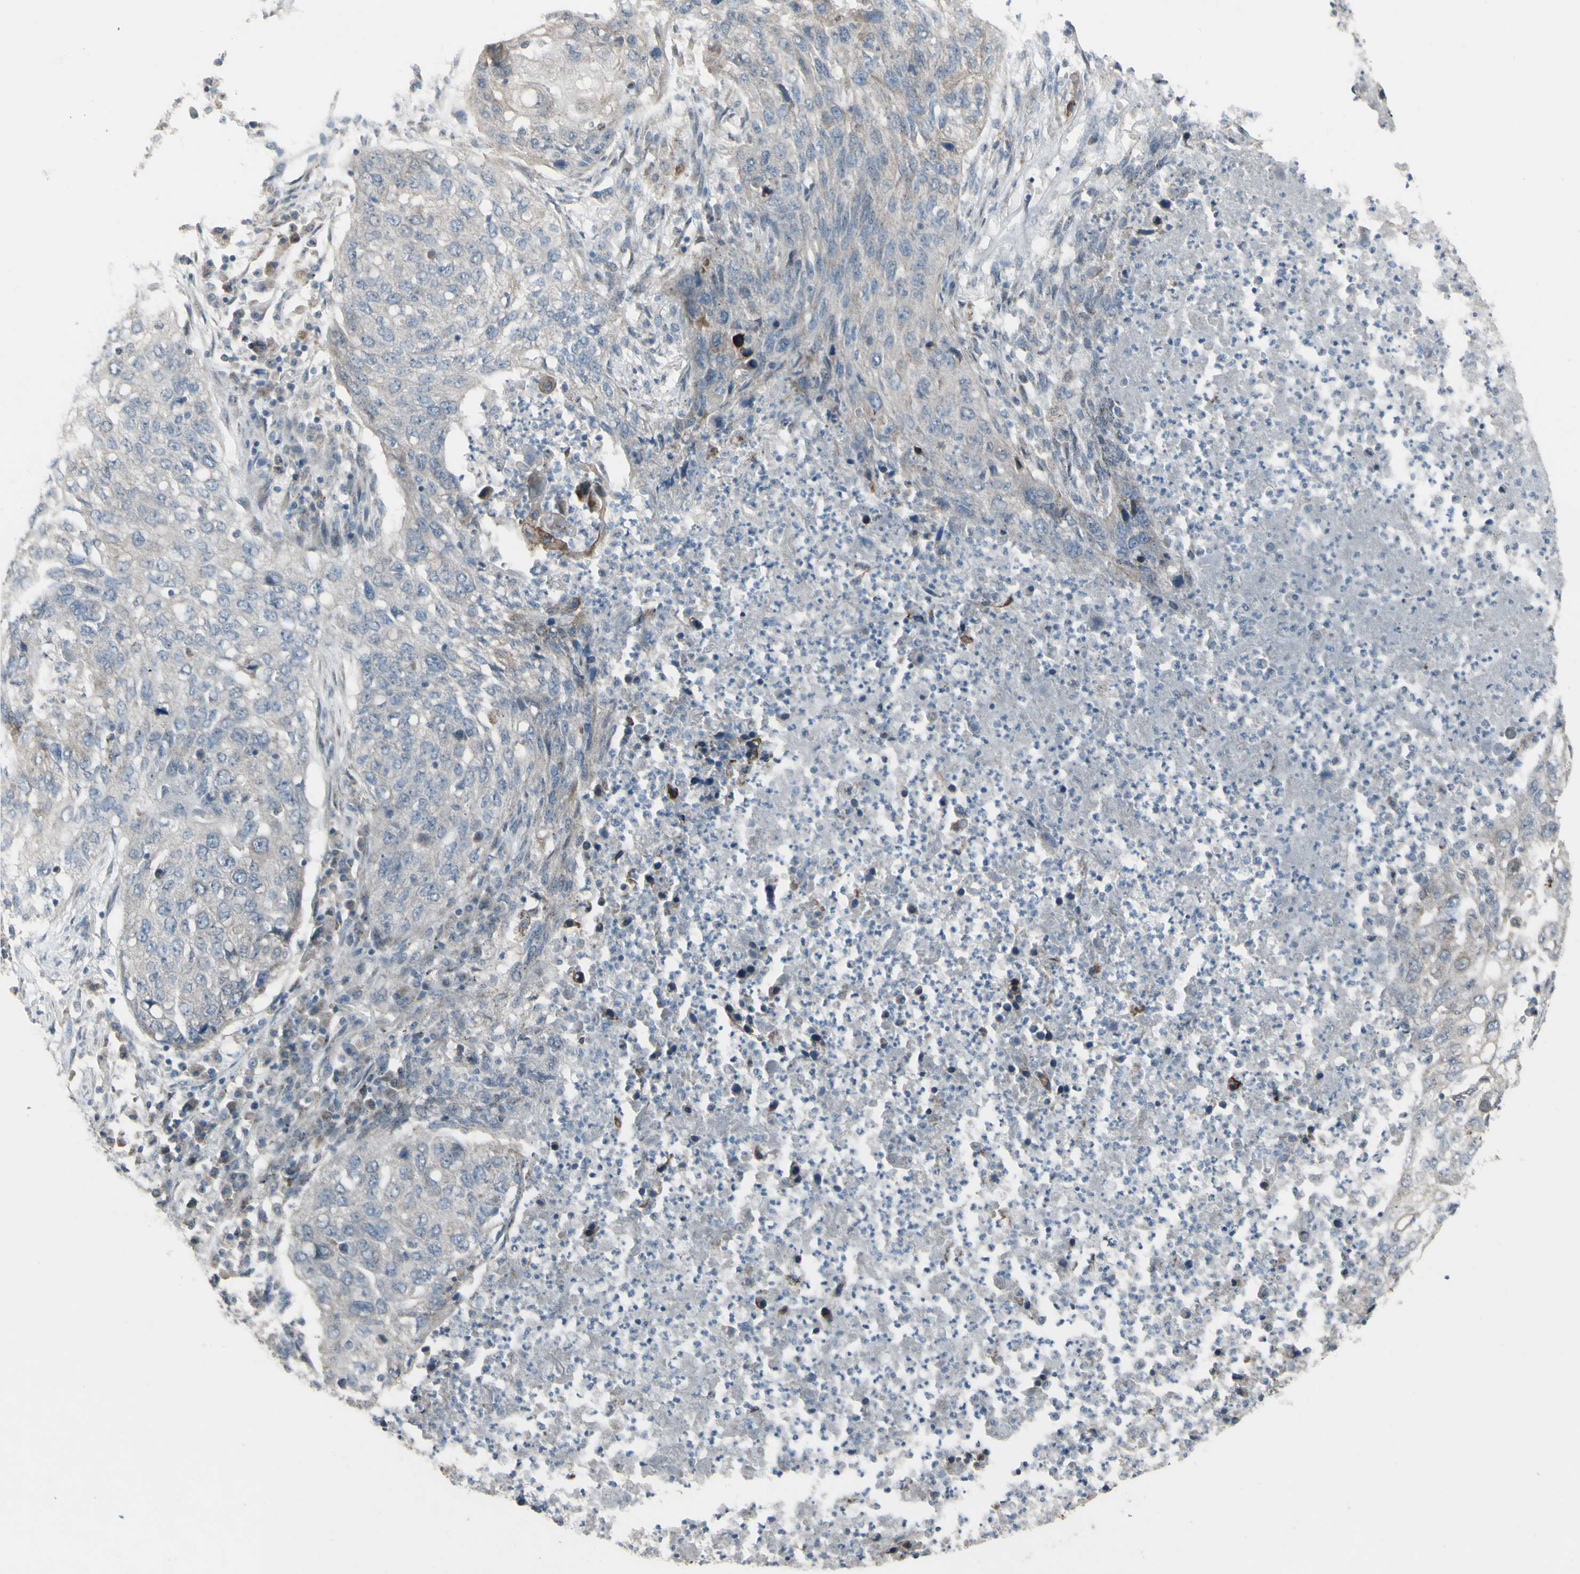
{"staining": {"intensity": "weak", "quantity": ">75%", "location": "cytoplasmic/membranous"}, "tissue": "lung cancer", "cell_type": "Tumor cells", "image_type": "cancer", "snomed": [{"axis": "morphology", "description": "Squamous cell carcinoma, NOS"}, {"axis": "topography", "description": "Lung"}], "caption": "IHC micrograph of neoplastic tissue: squamous cell carcinoma (lung) stained using IHC demonstrates low levels of weak protein expression localized specifically in the cytoplasmic/membranous of tumor cells, appearing as a cytoplasmic/membranous brown color.", "gene": "GRAMD1B", "patient": {"sex": "female", "age": 63}}